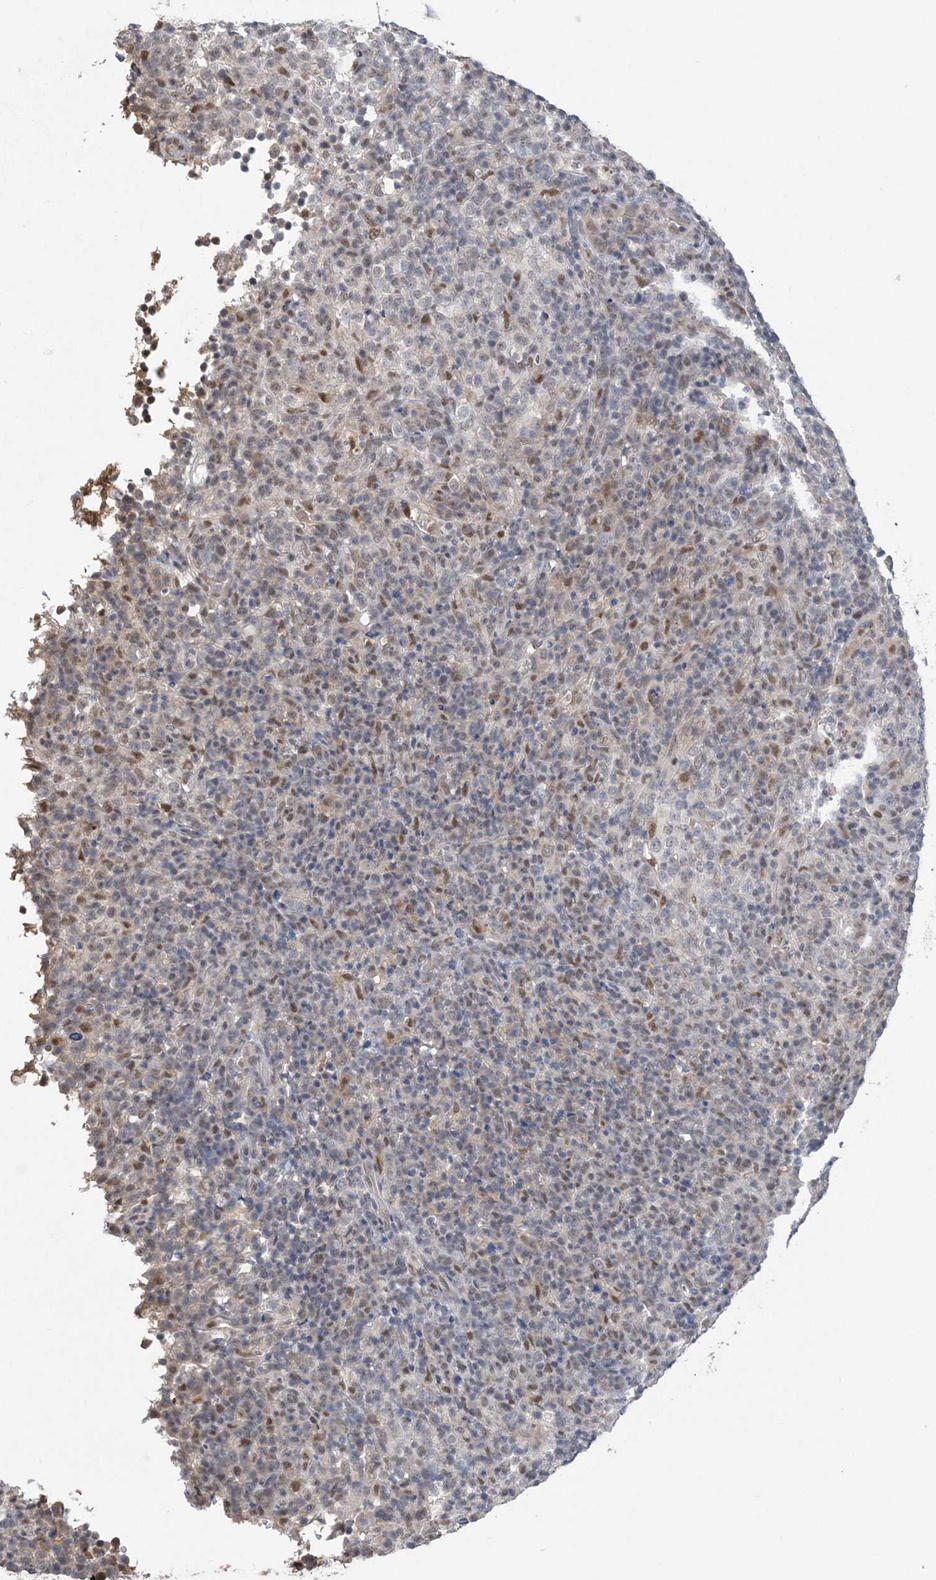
{"staining": {"intensity": "weak", "quantity": "<25%", "location": "nuclear"}, "tissue": "lymphoma", "cell_type": "Tumor cells", "image_type": "cancer", "snomed": [{"axis": "morphology", "description": "Malignant lymphoma, non-Hodgkin's type, High grade"}, {"axis": "topography", "description": "Lymph node"}], "caption": "This is an immunohistochemistry (IHC) image of lymphoma. There is no positivity in tumor cells.", "gene": "ZBTB7A", "patient": {"sex": "female", "age": 76}}